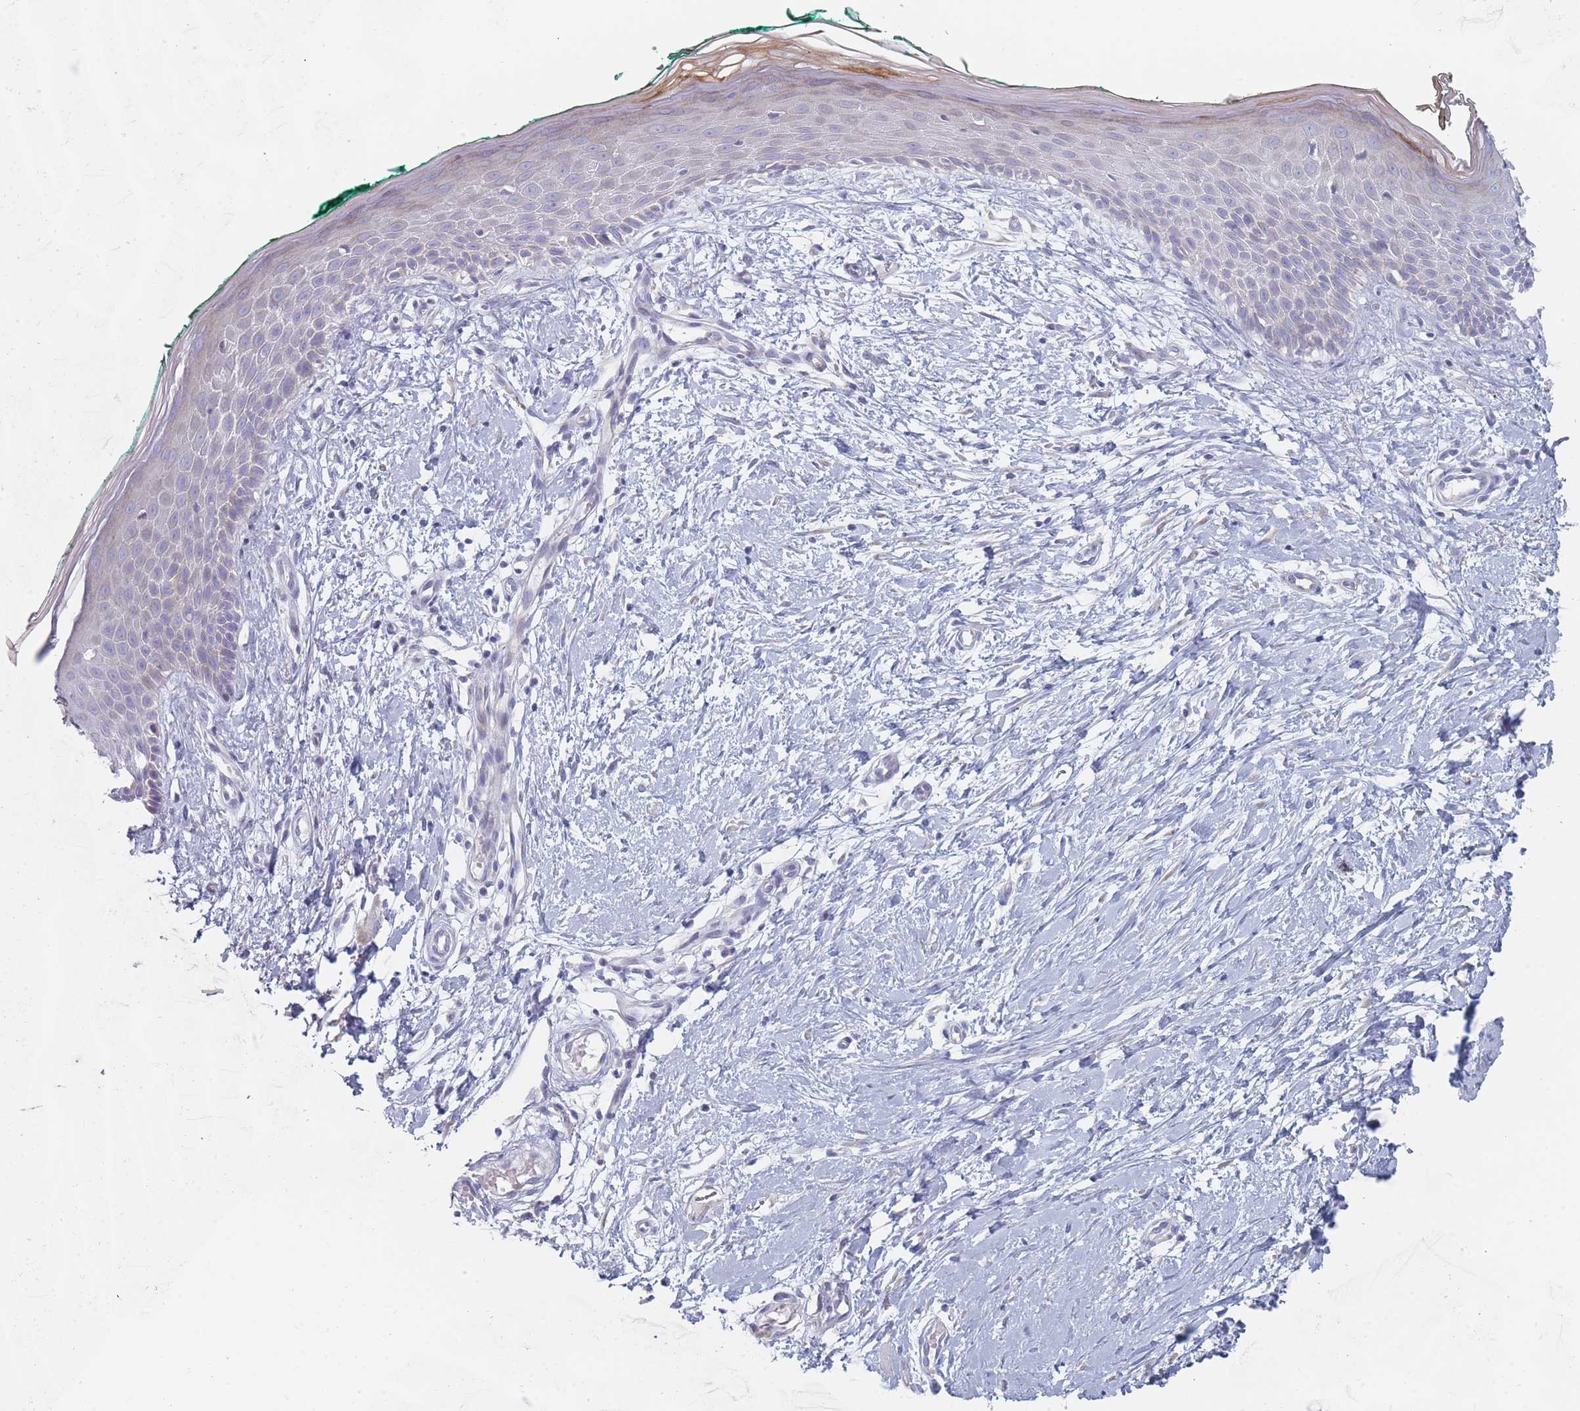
{"staining": {"intensity": "negative", "quantity": "none", "location": "none"}, "tissue": "skin", "cell_type": "Fibroblasts", "image_type": "normal", "snomed": [{"axis": "morphology", "description": "Normal tissue, NOS"}, {"axis": "morphology", "description": "Malignant melanoma, NOS"}, {"axis": "topography", "description": "Skin"}], "caption": "Immunohistochemistry micrograph of unremarkable skin stained for a protein (brown), which exhibits no expression in fibroblasts.", "gene": "SPATS1", "patient": {"sex": "male", "age": 62}}